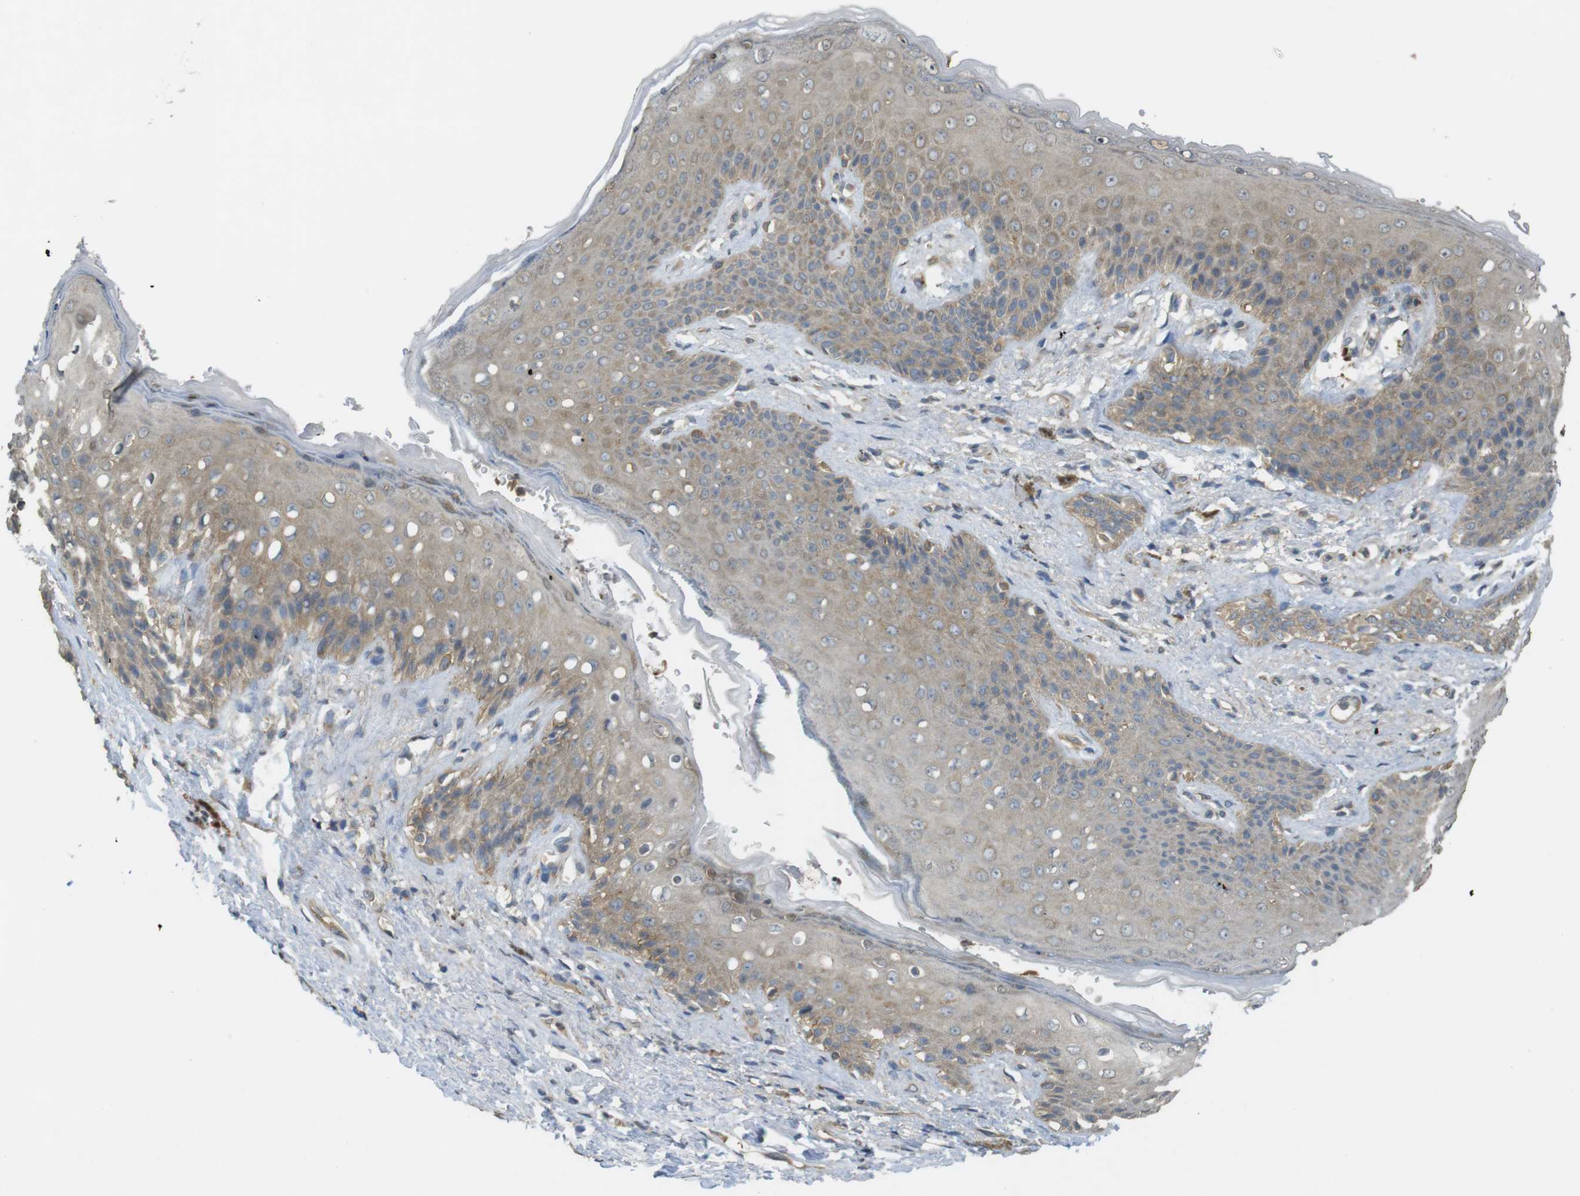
{"staining": {"intensity": "moderate", "quantity": ">75%", "location": "cytoplasmic/membranous"}, "tissue": "skin", "cell_type": "Epidermal cells", "image_type": "normal", "snomed": [{"axis": "morphology", "description": "Normal tissue, NOS"}, {"axis": "topography", "description": "Anal"}], "caption": "Immunohistochemical staining of normal skin displays >75% levels of moderate cytoplasmic/membranous protein staining in approximately >75% of epidermal cells. (DAB (3,3'-diaminobenzidine) IHC with brightfield microscopy, high magnification).", "gene": "KIF5B", "patient": {"sex": "female", "age": 46}}